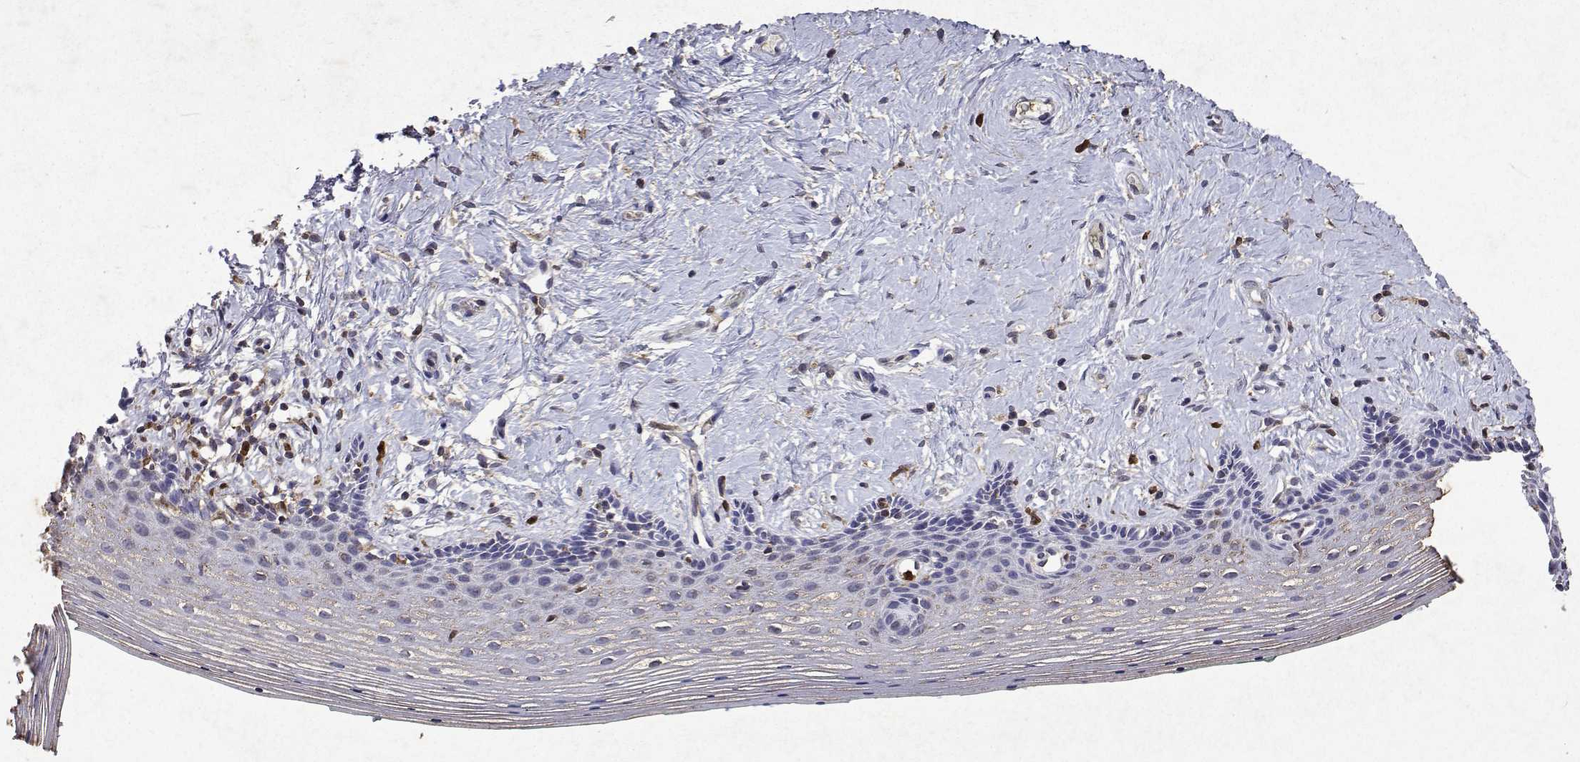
{"staining": {"intensity": "negative", "quantity": "none", "location": "none"}, "tissue": "vagina", "cell_type": "Squamous epithelial cells", "image_type": "normal", "snomed": [{"axis": "morphology", "description": "Normal tissue, NOS"}, {"axis": "topography", "description": "Vagina"}], "caption": "Vagina stained for a protein using immunohistochemistry exhibits no staining squamous epithelial cells.", "gene": "APAF1", "patient": {"sex": "female", "age": 42}}